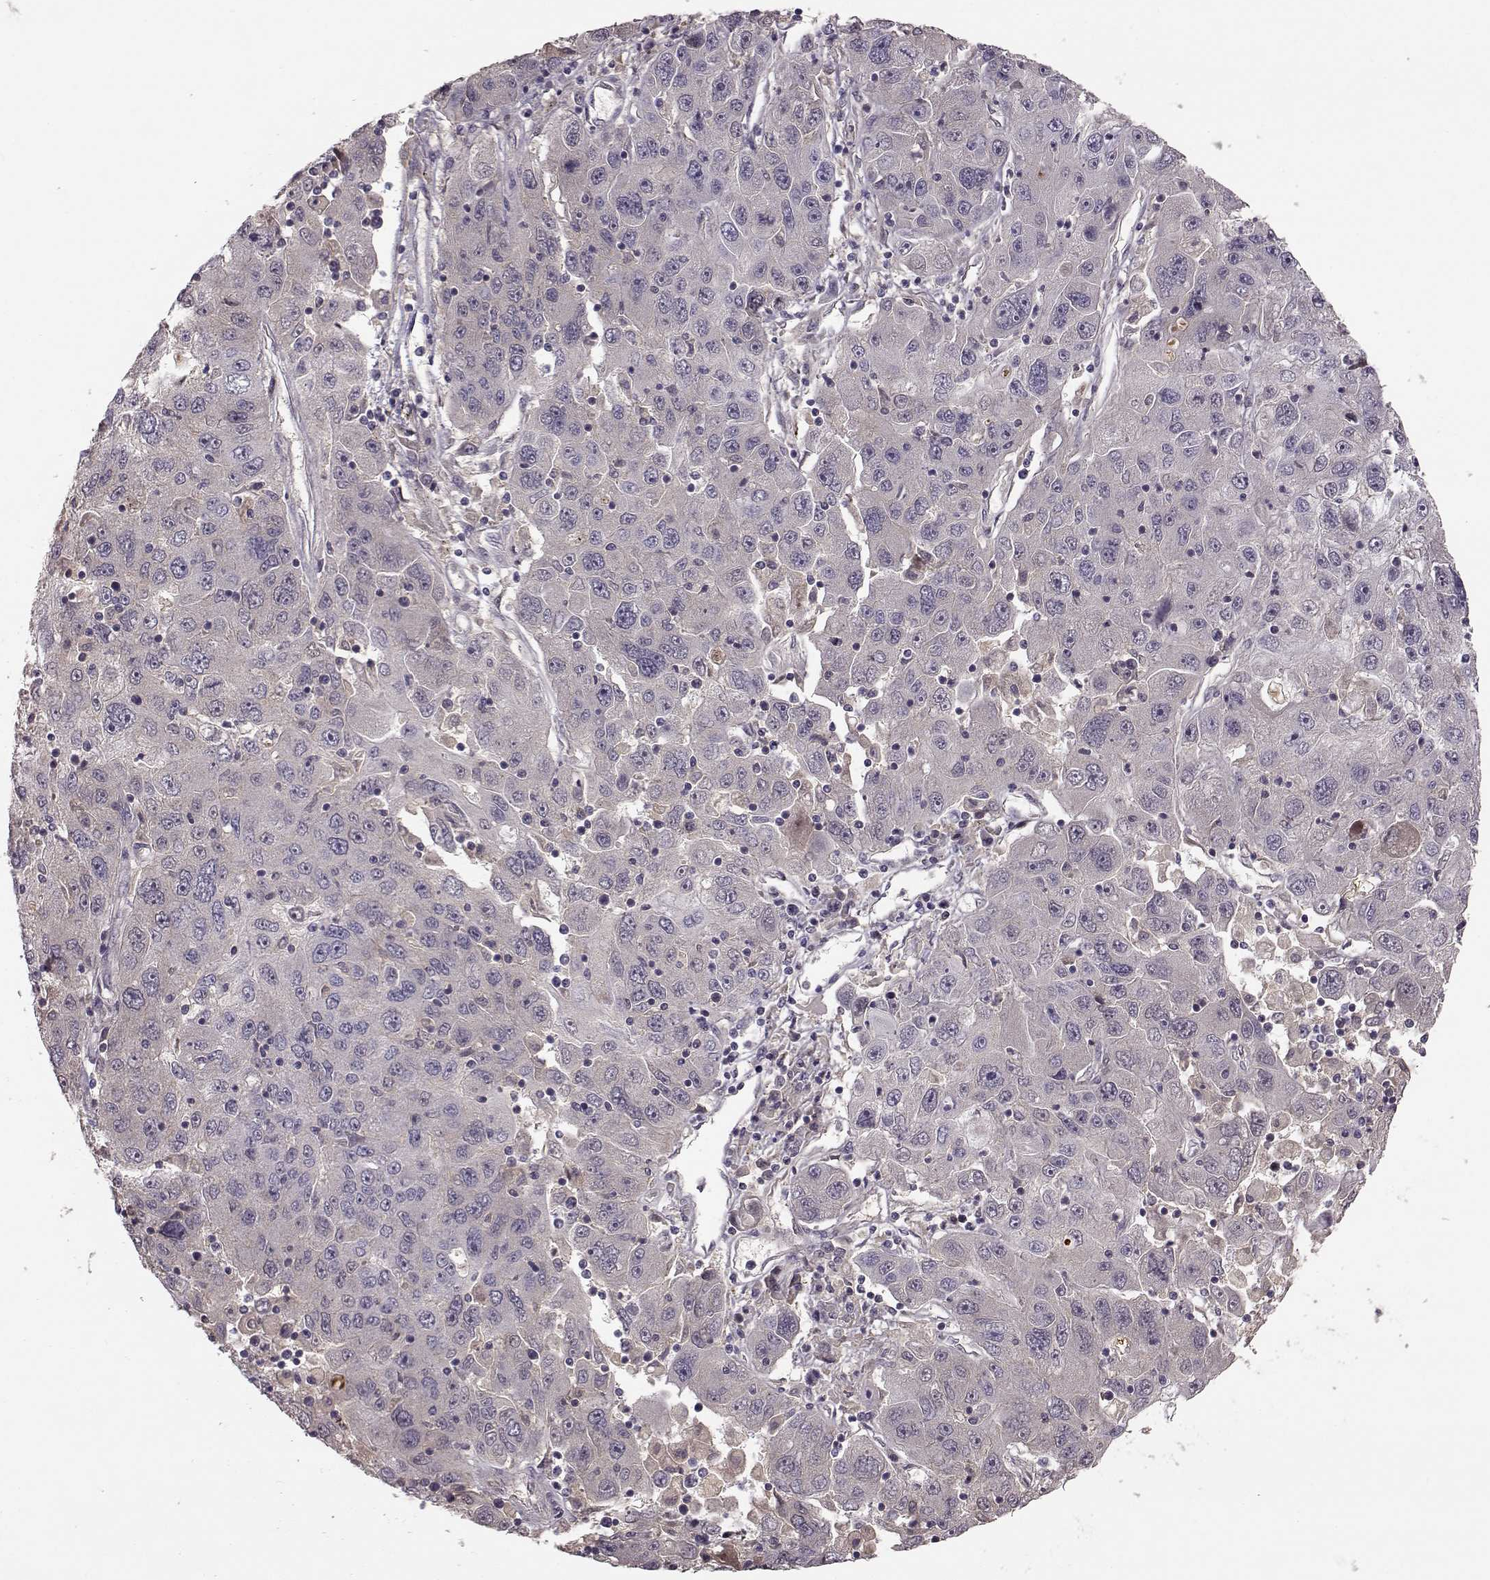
{"staining": {"intensity": "negative", "quantity": "none", "location": "none"}, "tissue": "stomach cancer", "cell_type": "Tumor cells", "image_type": "cancer", "snomed": [{"axis": "morphology", "description": "Adenocarcinoma, NOS"}, {"axis": "topography", "description": "Stomach"}], "caption": "Immunohistochemistry of human stomach cancer (adenocarcinoma) shows no staining in tumor cells. Brightfield microscopy of immunohistochemistry stained with DAB (3,3'-diaminobenzidine) (brown) and hematoxylin (blue), captured at high magnification.", "gene": "YJEFN3", "patient": {"sex": "male", "age": 56}}